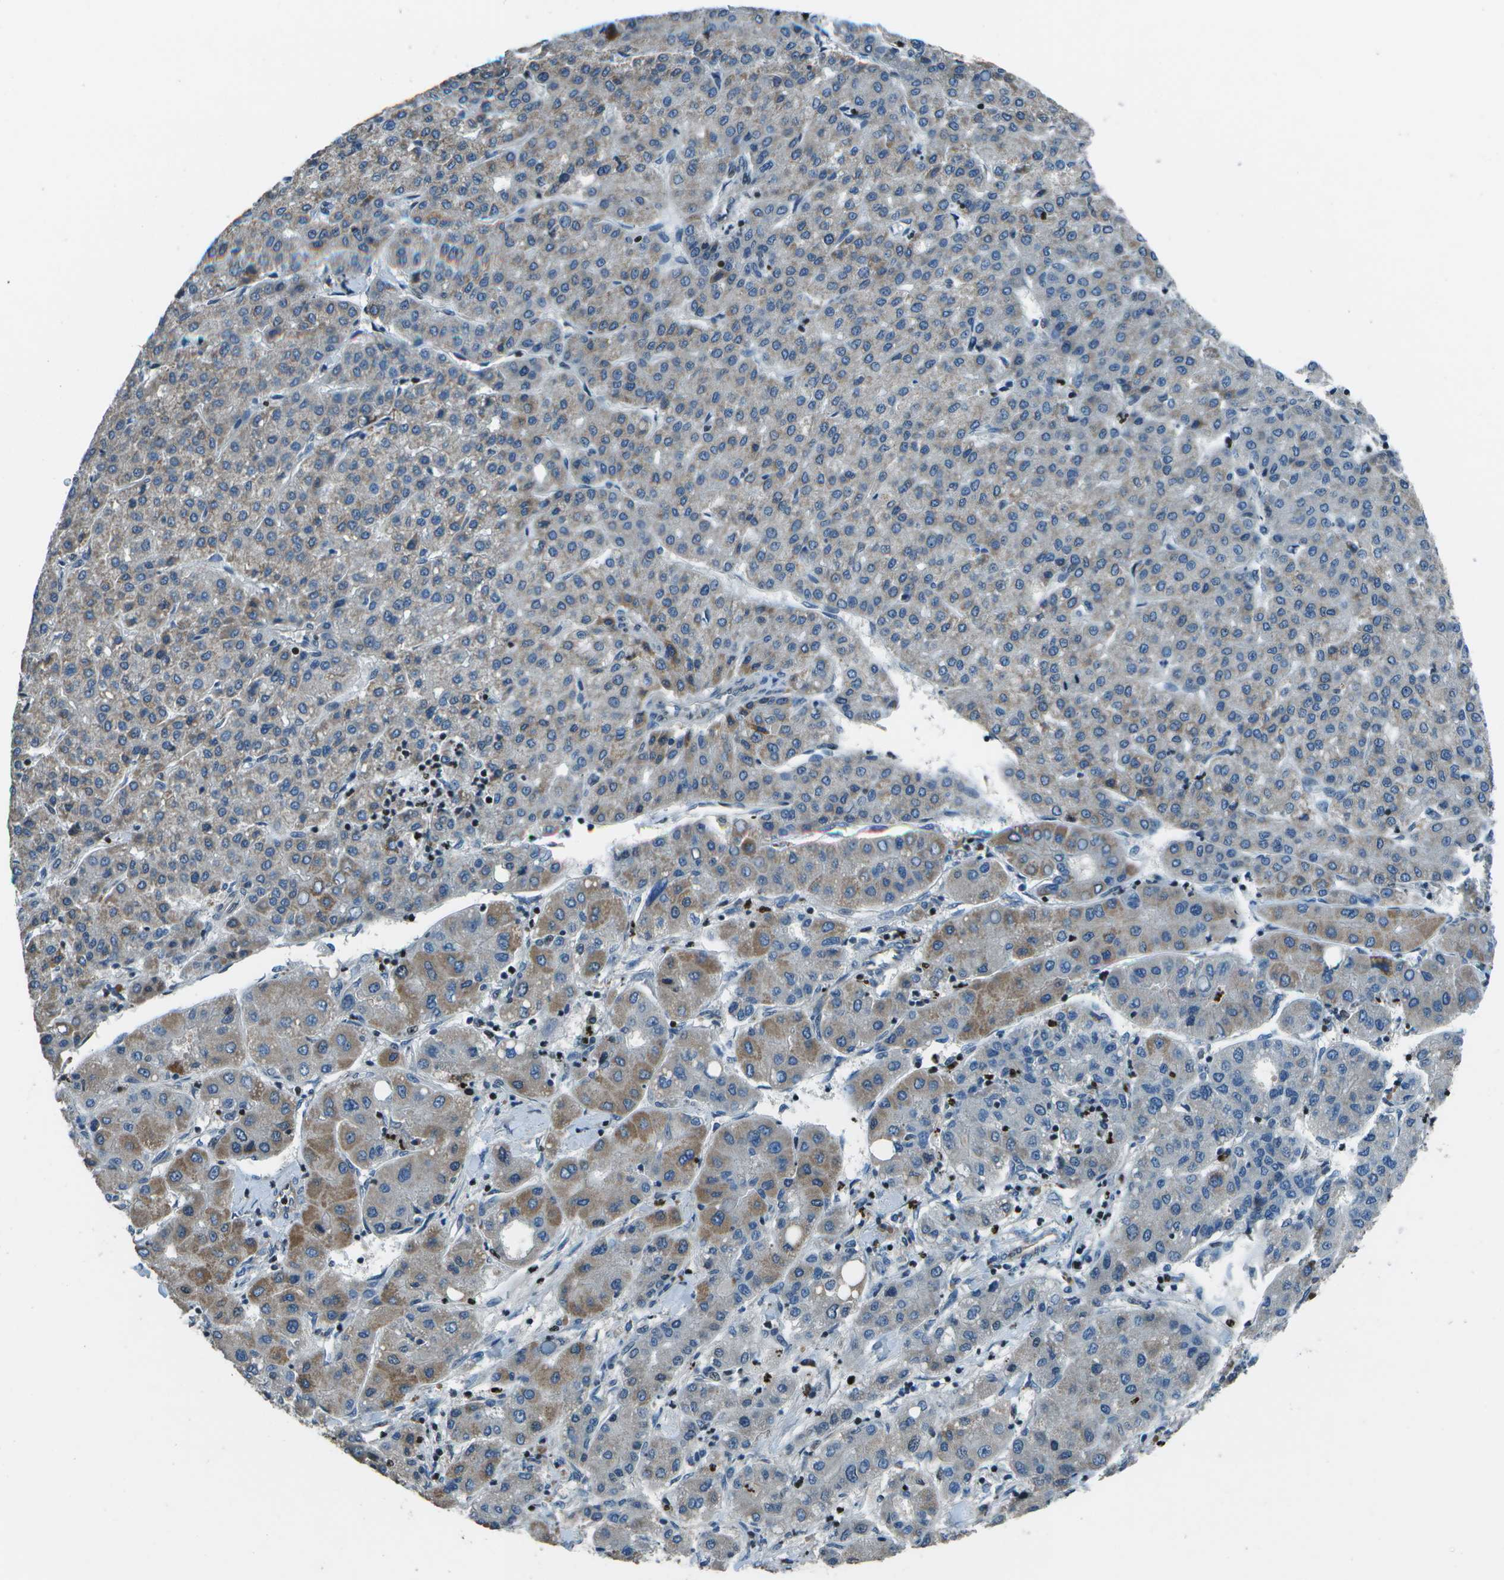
{"staining": {"intensity": "moderate", "quantity": "<25%", "location": "cytoplasmic/membranous"}, "tissue": "liver cancer", "cell_type": "Tumor cells", "image_type": "cancer", "snomed": [{"axis": "morphology", "description": "Carcinoma, Hepatocellular, NOS"}, {"axis": "topography", "description": "Liver"}], "caption": "Immunohistochemistry (IHC) image of neoplastic tissue: human liver hepatocellular carcinoma stained using IHC shows low levels of moderate protein expression localized specifically in the cytoplasmic/membranous of tumor cells, appearing as a cytoplasmic/membranous brown color.", "gene": "PDLIM1", "patient": {"sex": "male", "age": 65}}